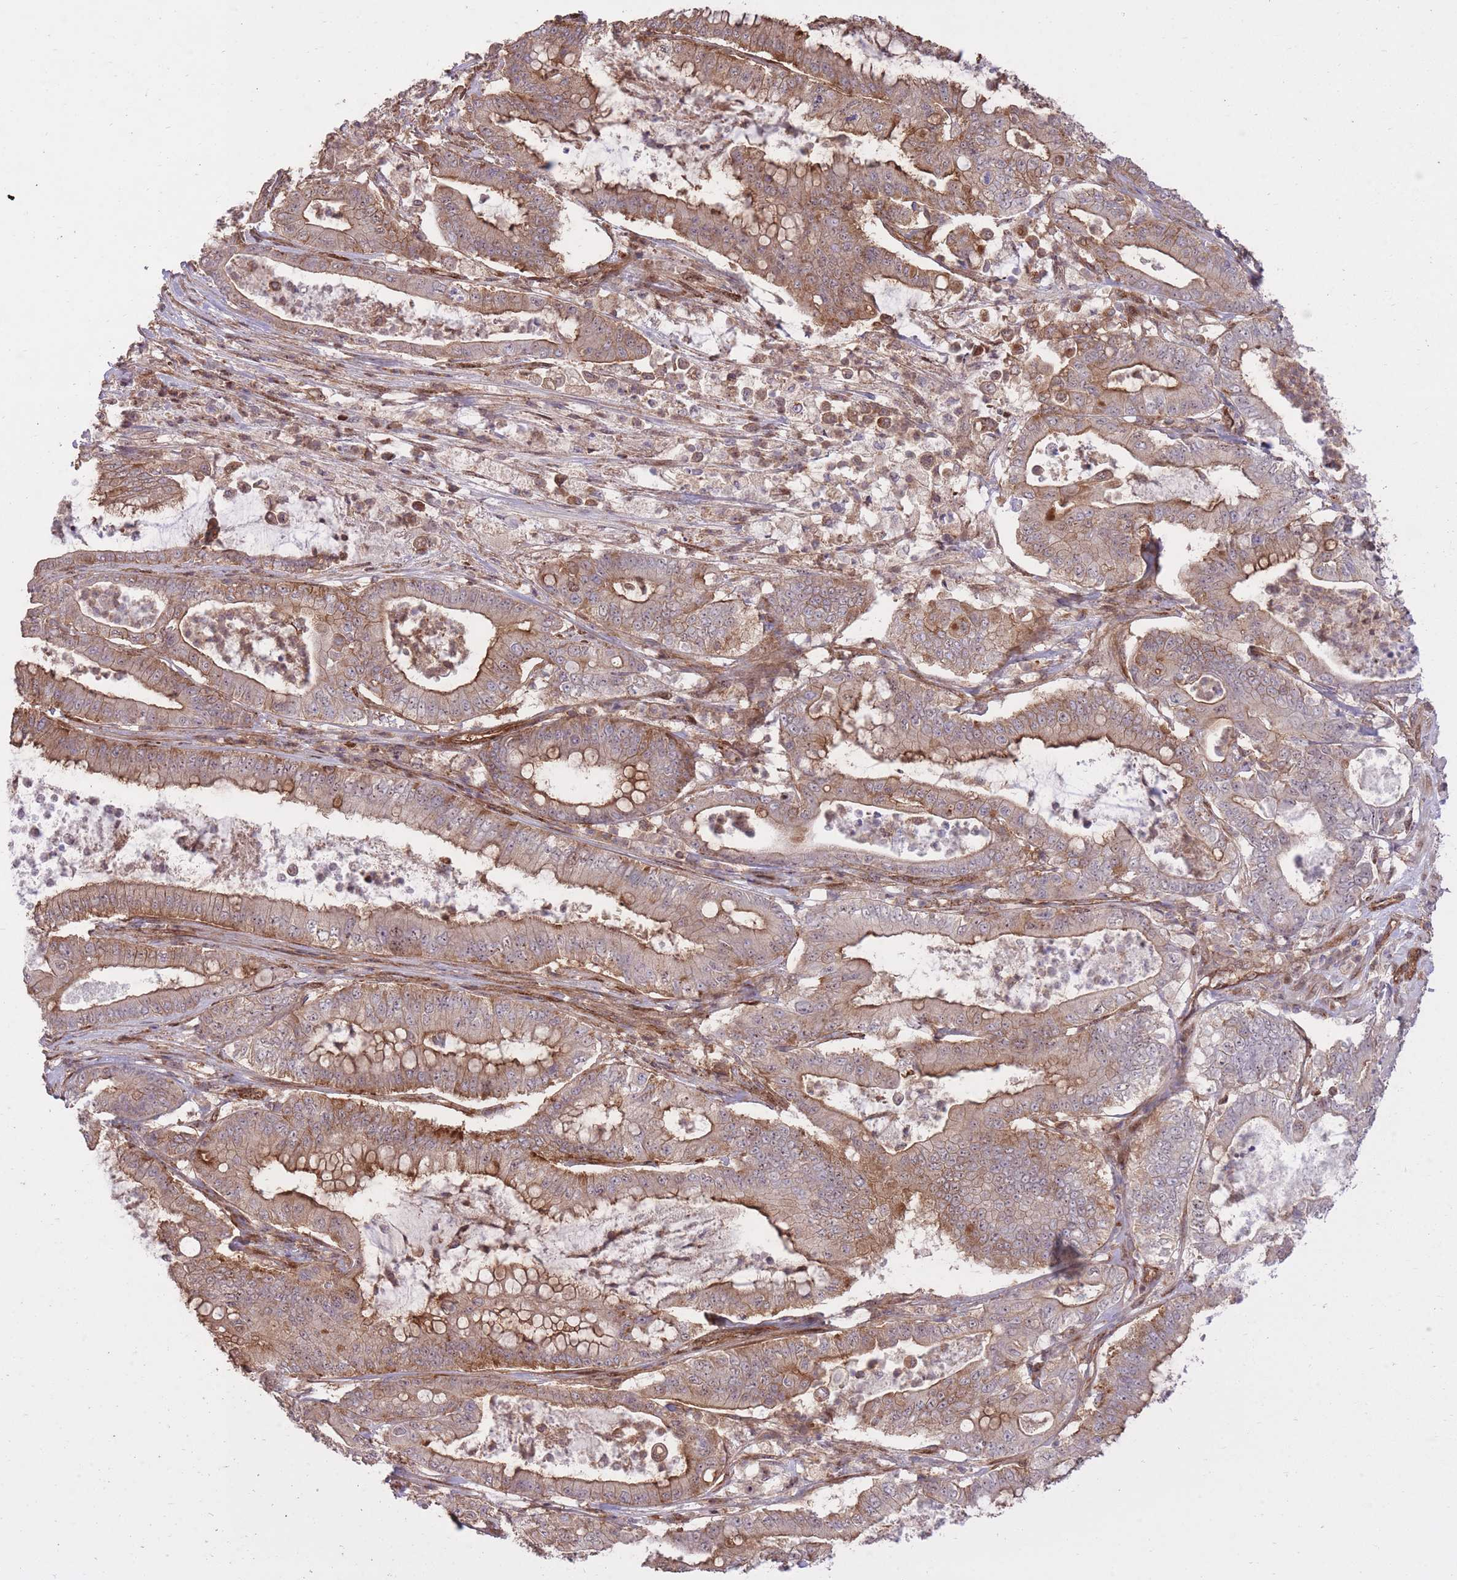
{"staining": {"intensity": "strong", "quantity": "25%-75%", "location": "cytoplasmic/membranous"}, "tissue": "pancreatic cancer", "cell_type": "Tumor cells", "image_type": "cancer", "snomed": [{"axis": "morphology", "description": "Adenocarcinoma, NOS"}, {"axis": "topography", "description": "Pancreas"}], "caption": "This histopathology image displays immunohistochemistry (IHC) staining of human pancreatic cancer, with high strong cytoplasmic/membranous positivity in approximately 25%-75% of tumor cells.", "gene": "PLD1", "patient": {"sex": "male", "age": 71}}